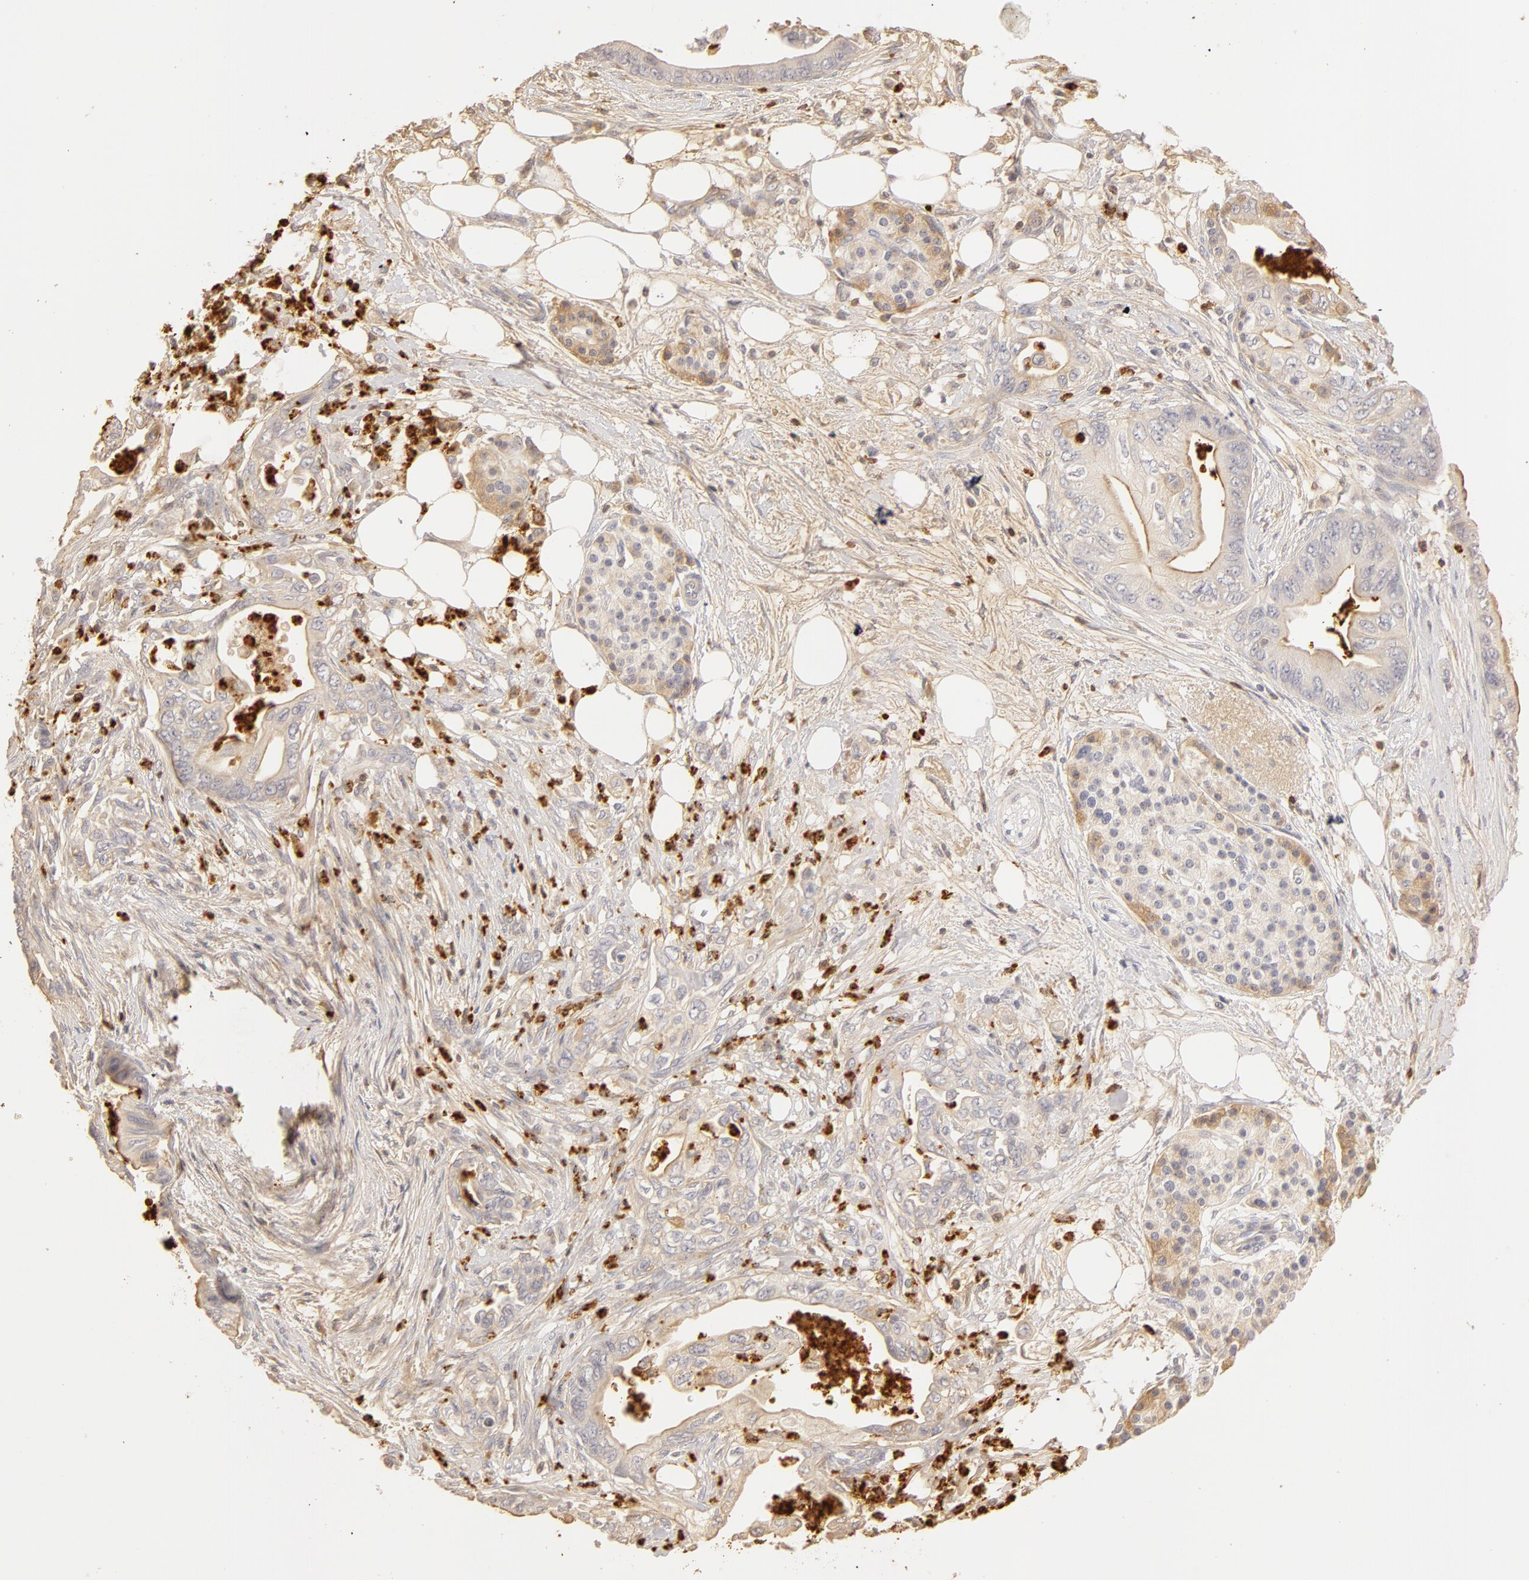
{"staining": {"intensity": "negative", "quantity": "none", "location": "none"}, "tissue": "pancreatic cancer", "cell_type": "Tumor cells", "image_type": "cancer", "snomed": [{"axis": "morphology", "description": "Adenocarcinoma, NOS"}, {"axis": "topography", "description": "Pancreas"}], "caption": "Immunohistochemistry (IHC) micrograph of neoplastic tissue: pancreatic cancer stained with DAB shows no significant protein staining in tumor cells.", "gene": "C1R", "patient": {"sex": "female", "age": 66}}